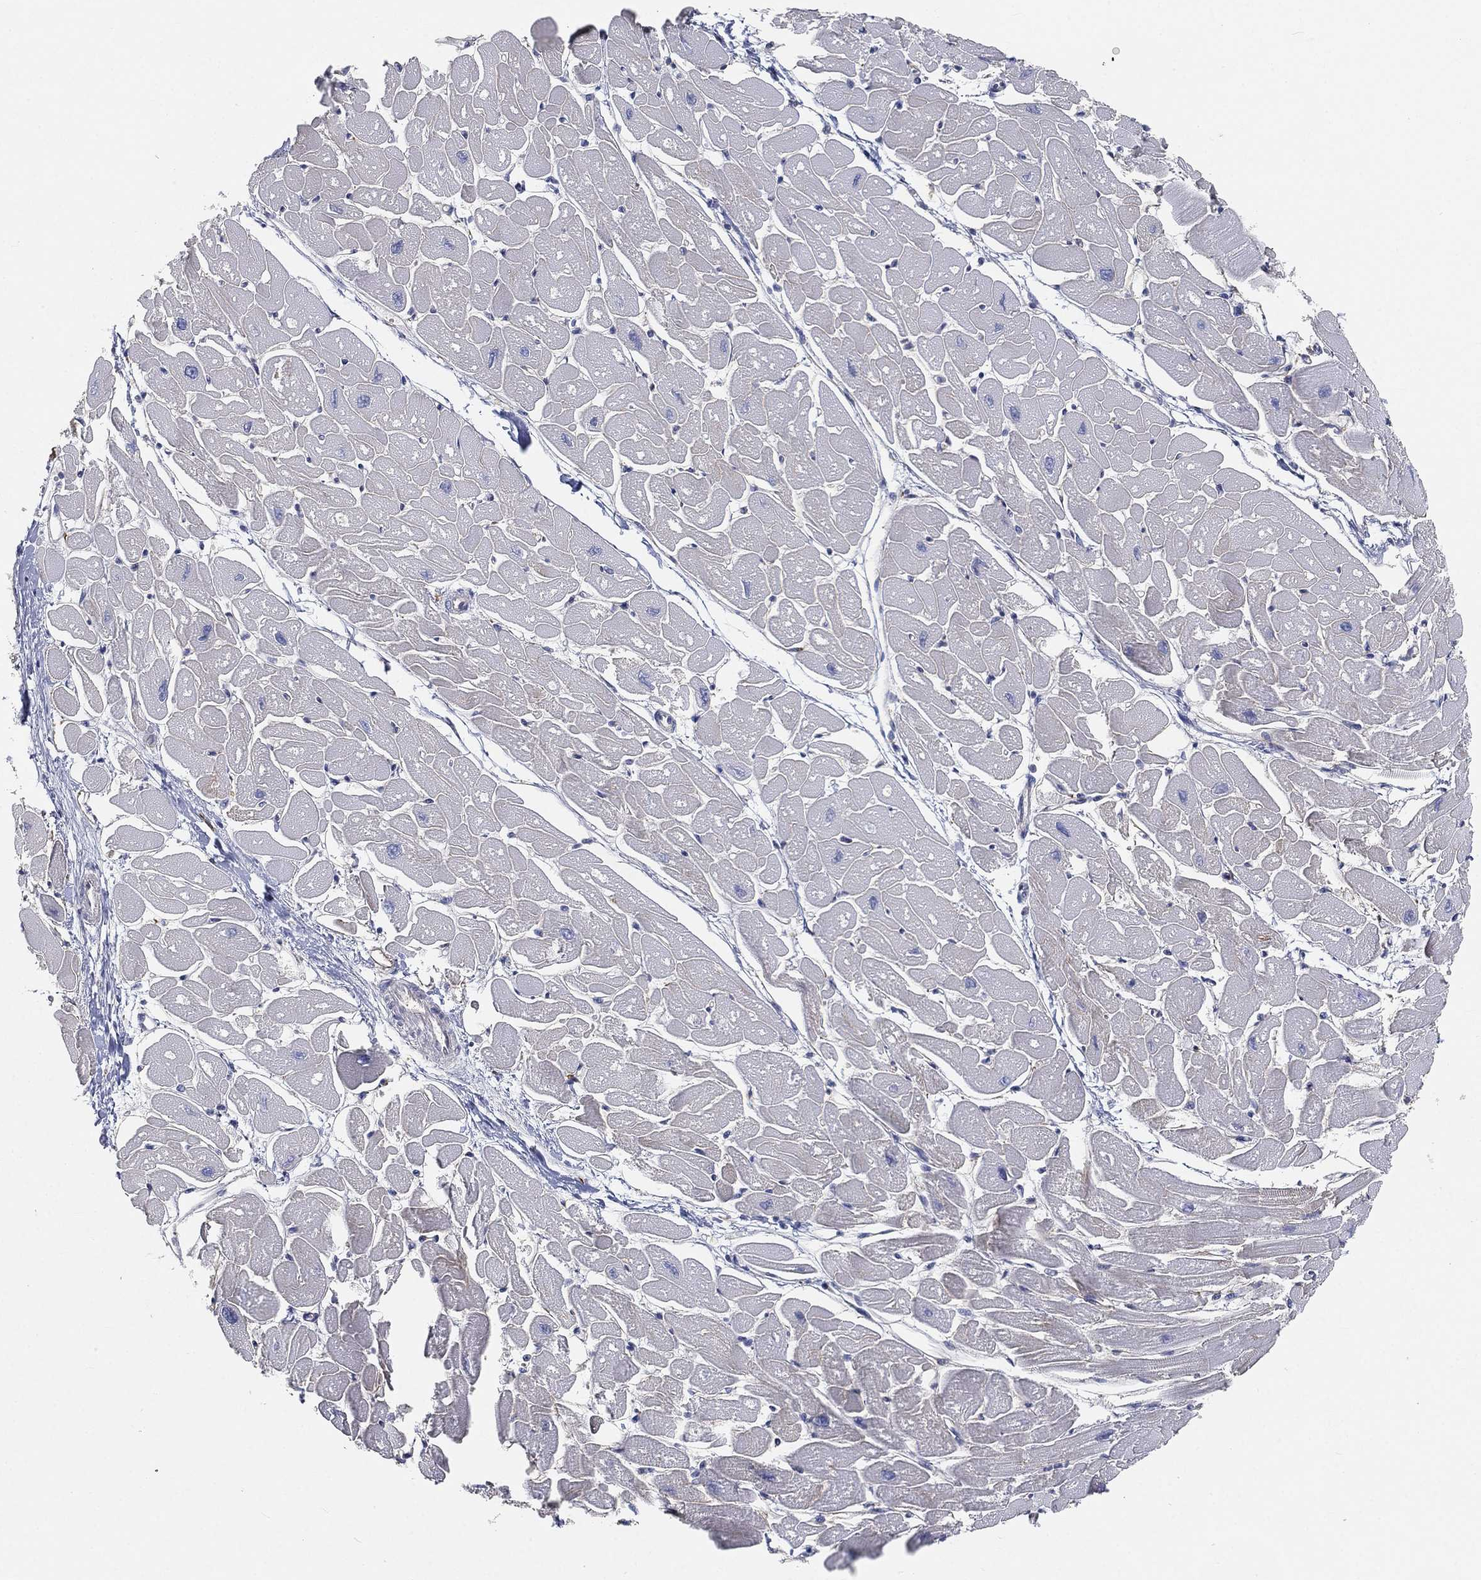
{"staining": {"intensity": "moderate", "quantity": "<25%", "location": "cytoplasmic/membranous"}, "tissue": "heart muscle", "cell_type": "Cardiomyocytes", "image_type": "normal", "snomed": [{"axis": "morphology", "description": "Normal tissue, NOS"}, {"axis": "topography", "description": "Heart"}], "caption": "Unremarkable heart muscle was stained to show a protein in brown. There is low levels of moderate cytoplasmic/membranous positivity in about <25% of cardiomyocytes. (IHC, brightfield microscopy, high magnification).", "gene": "TMEM25", "patient": {"sex": "male", "age": 57}}